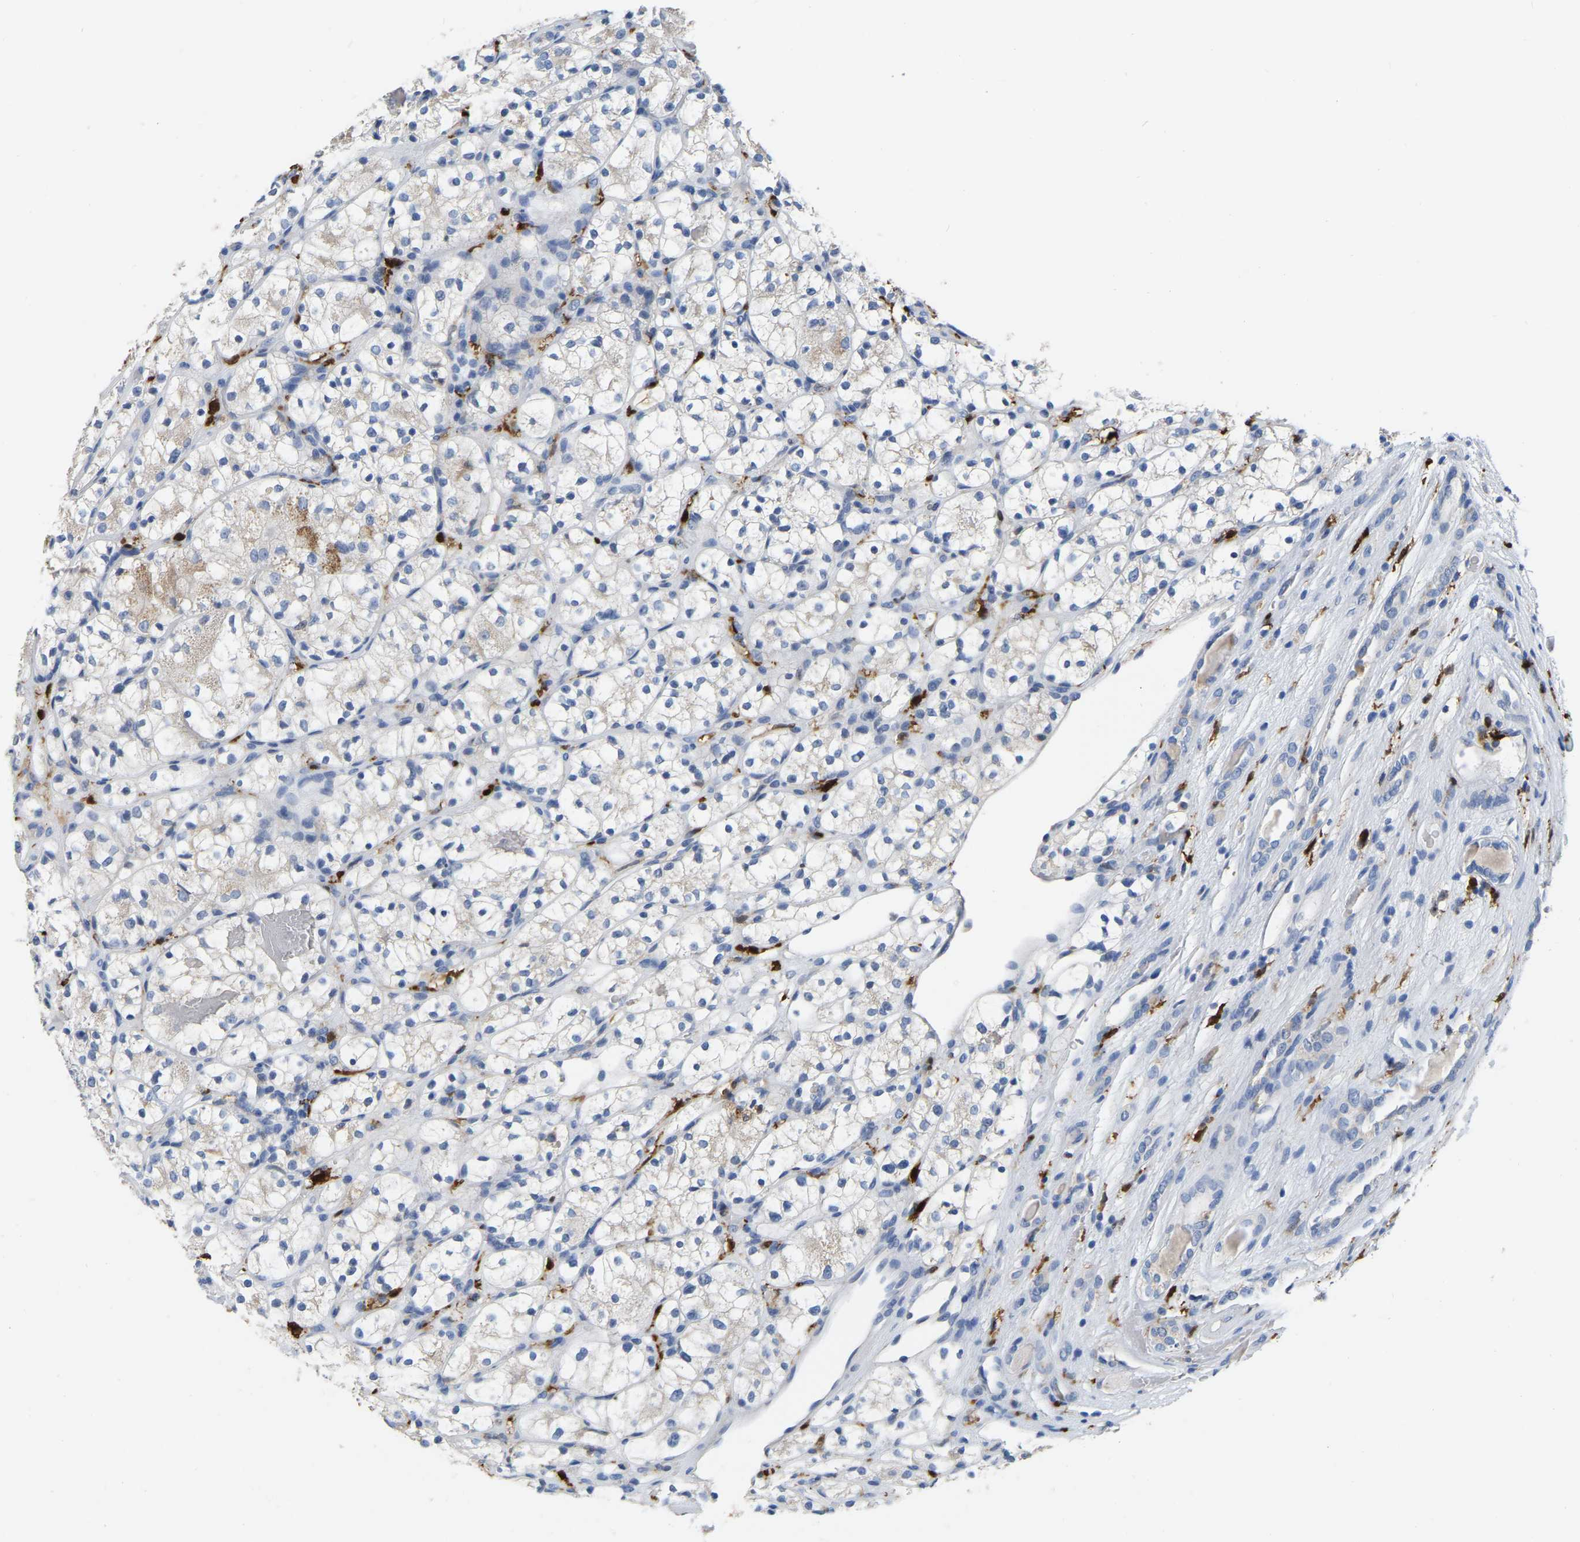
{"staining": {"intensity": "negative", "quantity": "none", "location": "none"}, "tissue": "renal cancer", "cell_type": "Tumor cells", "image_type": "cancer", "snomed": [{"axis": "morphology", "description": "Adenocarcinoma, NOS"}, {"axis": "topography", "description": "Kidney"}], "caption": "Image shows no significant protein staining in tumor cells of renal adenocarcinoma.", "gene": "ULBP2", "patient": {"sex": "female", "age": 60}}